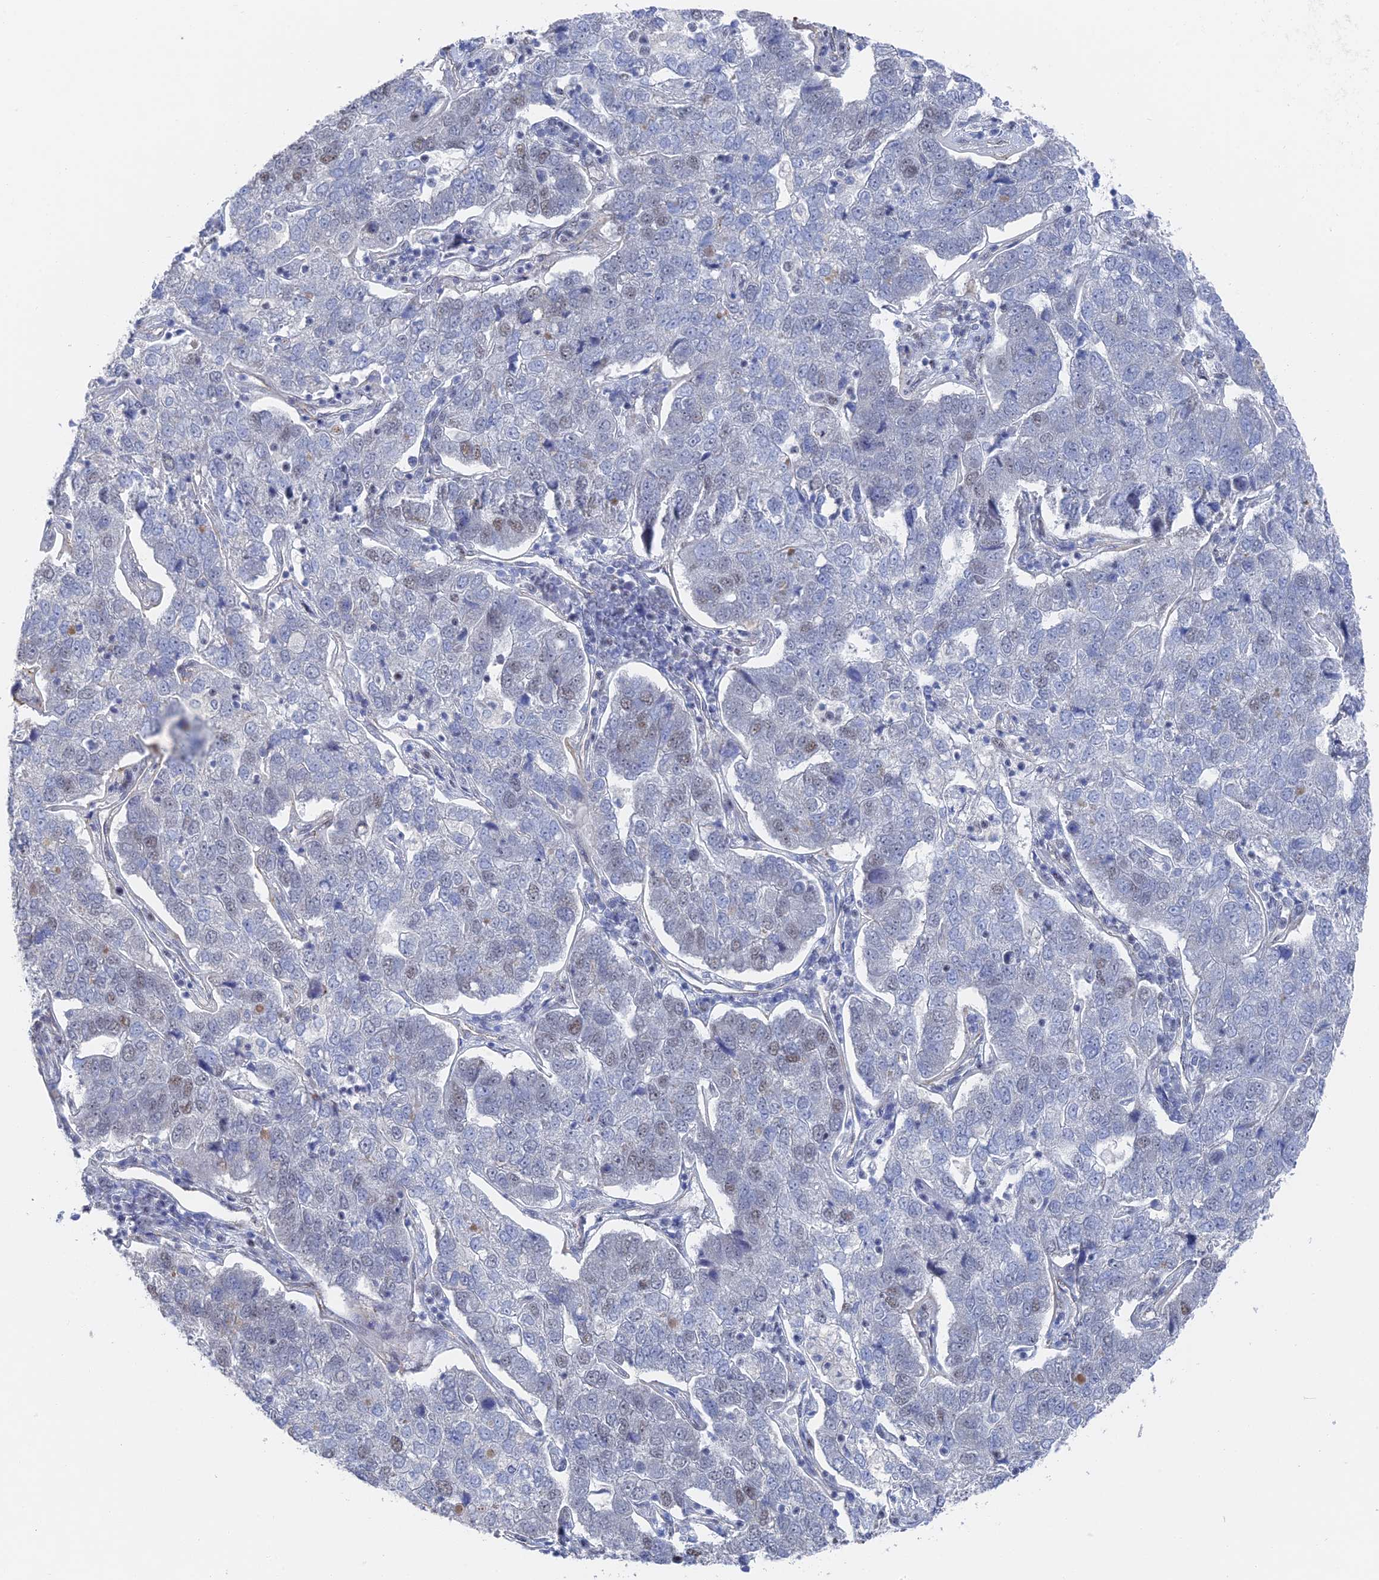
{"staining": {"intensity": "weak", "quantity": "<25%", "location": "nuclear"}, "tissue": "pancreatic cancer", "cell_type": "Tumor cells", "image_type": "cancer", "snomed": [{"axis": "morphology", "description": "Adenocarcinoma, NOS"}, {"axis": "topography", "description": "Pancreas"}], "caption": "DAB immunohistochemical staining of human pancreatic adenocarcinoma reveals no significant positivity in tumor cells. The staining is performed using DAB (3,3'-diaminobenzidine) brown chromogen with nuclei counter-stained in using hematoxylin.", "gene": "CFAP92", "patient": {"sex": "female", "age": 61}}